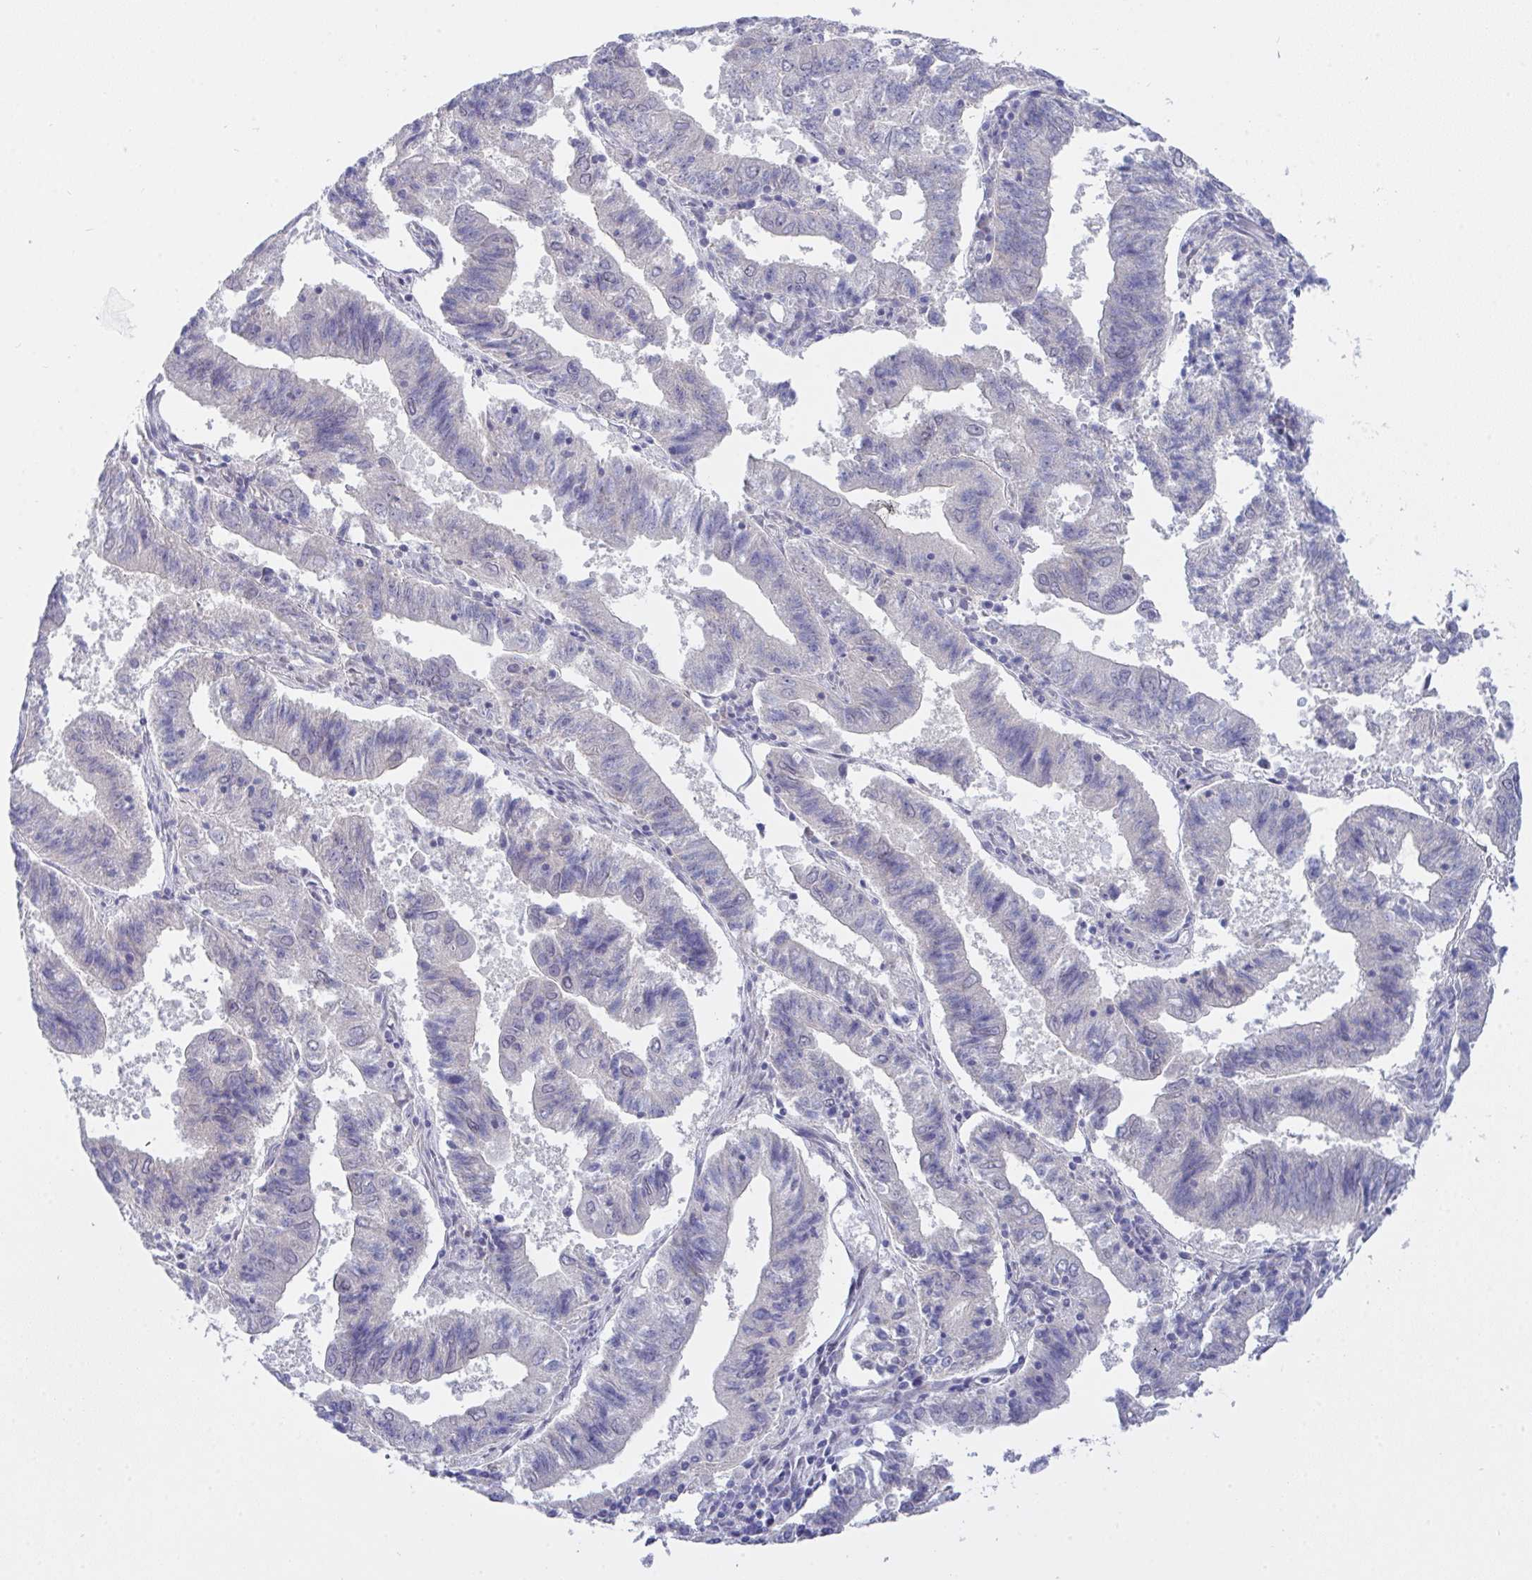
{"staining": {"intensity": "negative", "quantity": "none", "location": "none"}, "tissue": "endometrial cancer", "cell_type": "Tumor cells", "image_type": "cancer", "snomed": [{"axis": "morphology", "description": "Adenocarcinoma, NOS"}, {"axis": "topography", "description": "Endometrium"}], "caption": "Immunohistochemical staining of human endometrial cancer (adenocarcinoma) exhibits no significant positivity in tumor cells.", "gene": "FBXL22", "patient": {"sex": "female", "age": 82}}